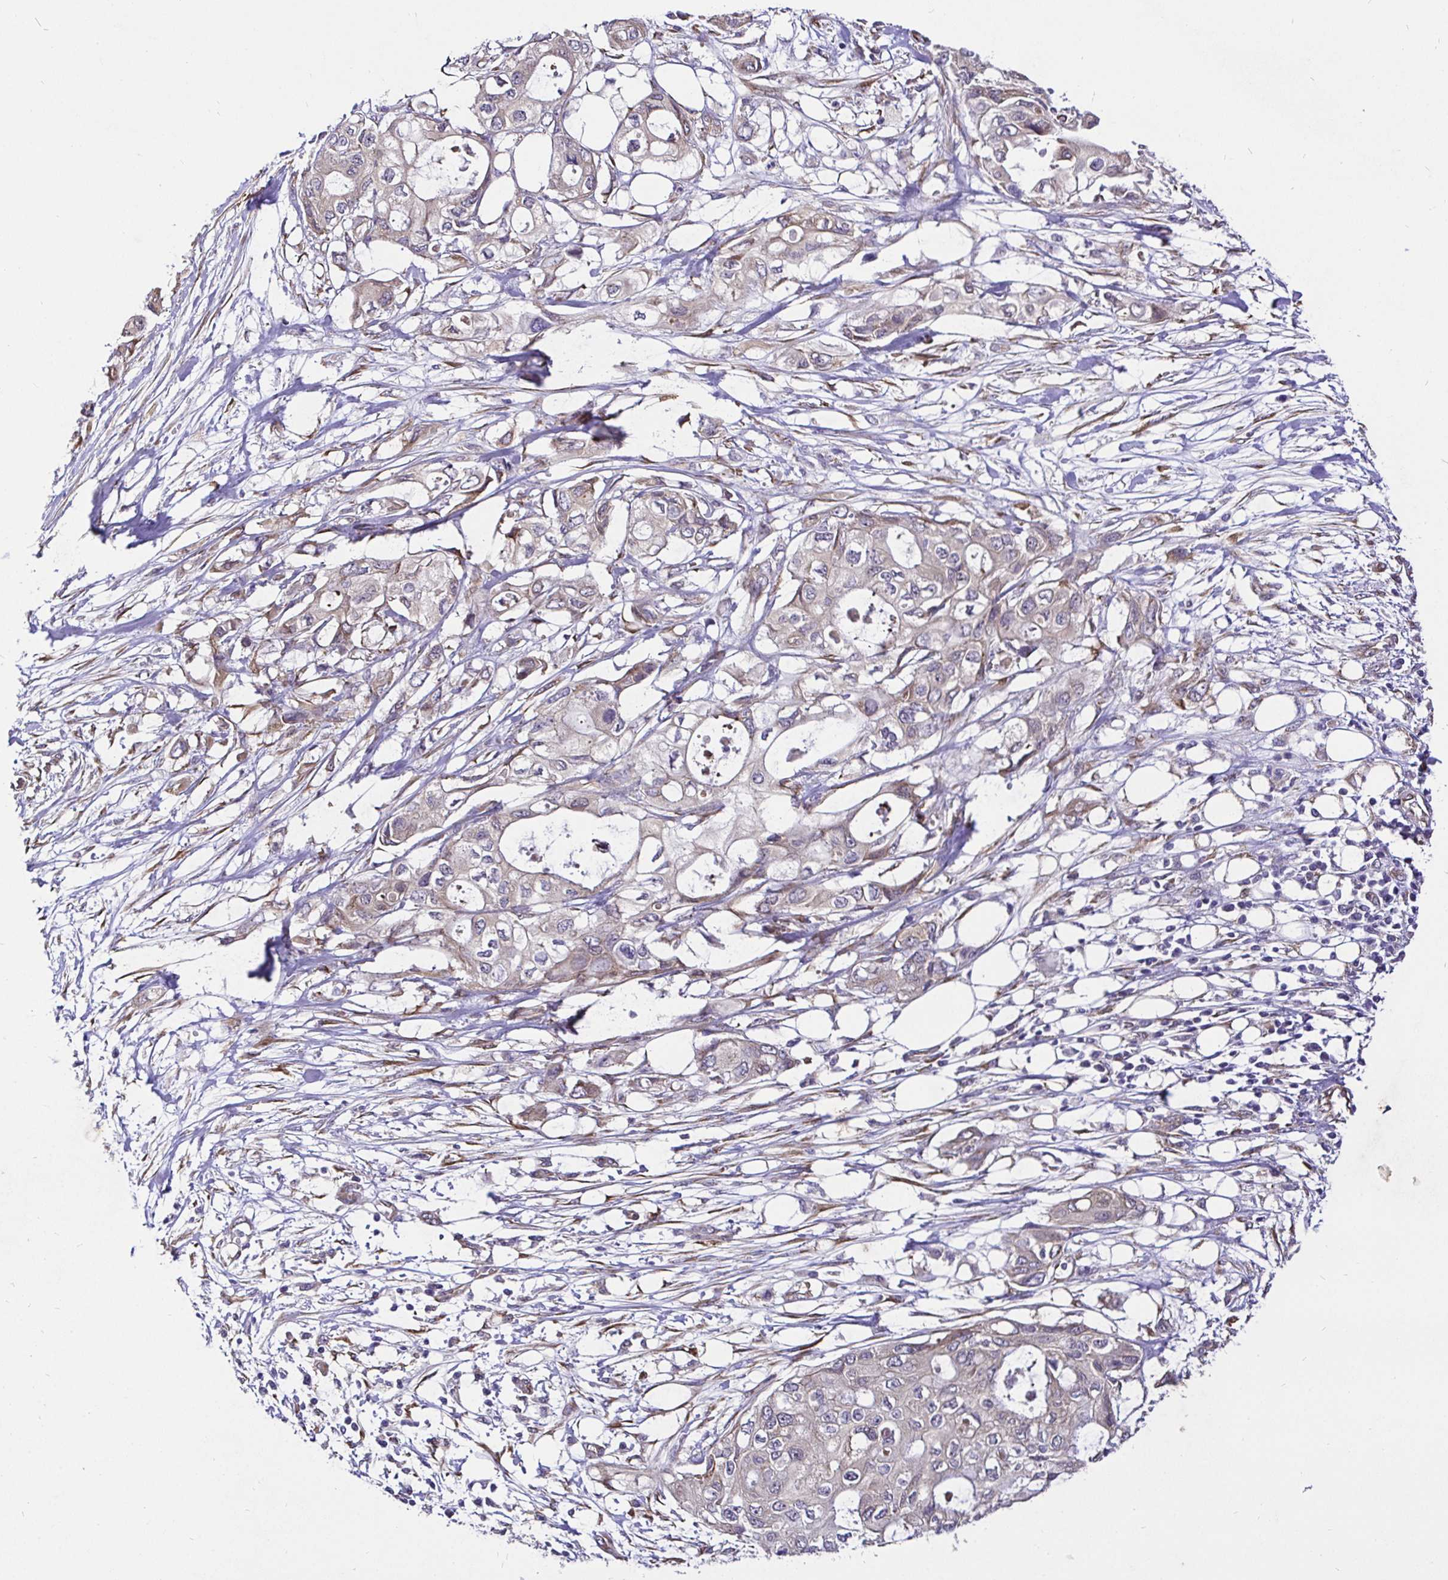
{"staining": {"intensity": "weak", "quantity": "<25%", "location": "cytoplasmic/membranous"}, "tissue": "pancreatic cancer", "cell_type": "Tumor cells", "image_type": "cancer", "snomed": [{"axis": "morphology", "description": "Adenocarcinoma, NOS"}, {"axis": "topography", "description": "Pancreas"}], "caption": "Immunohistochemistry image of human pancreatic cancer (adenocarcinoma) stained for a protein (brown), which exhibits no positivity in tumor cells.", "gene": "CCDC122", "patient": {"sex": "female", "age": 63}}